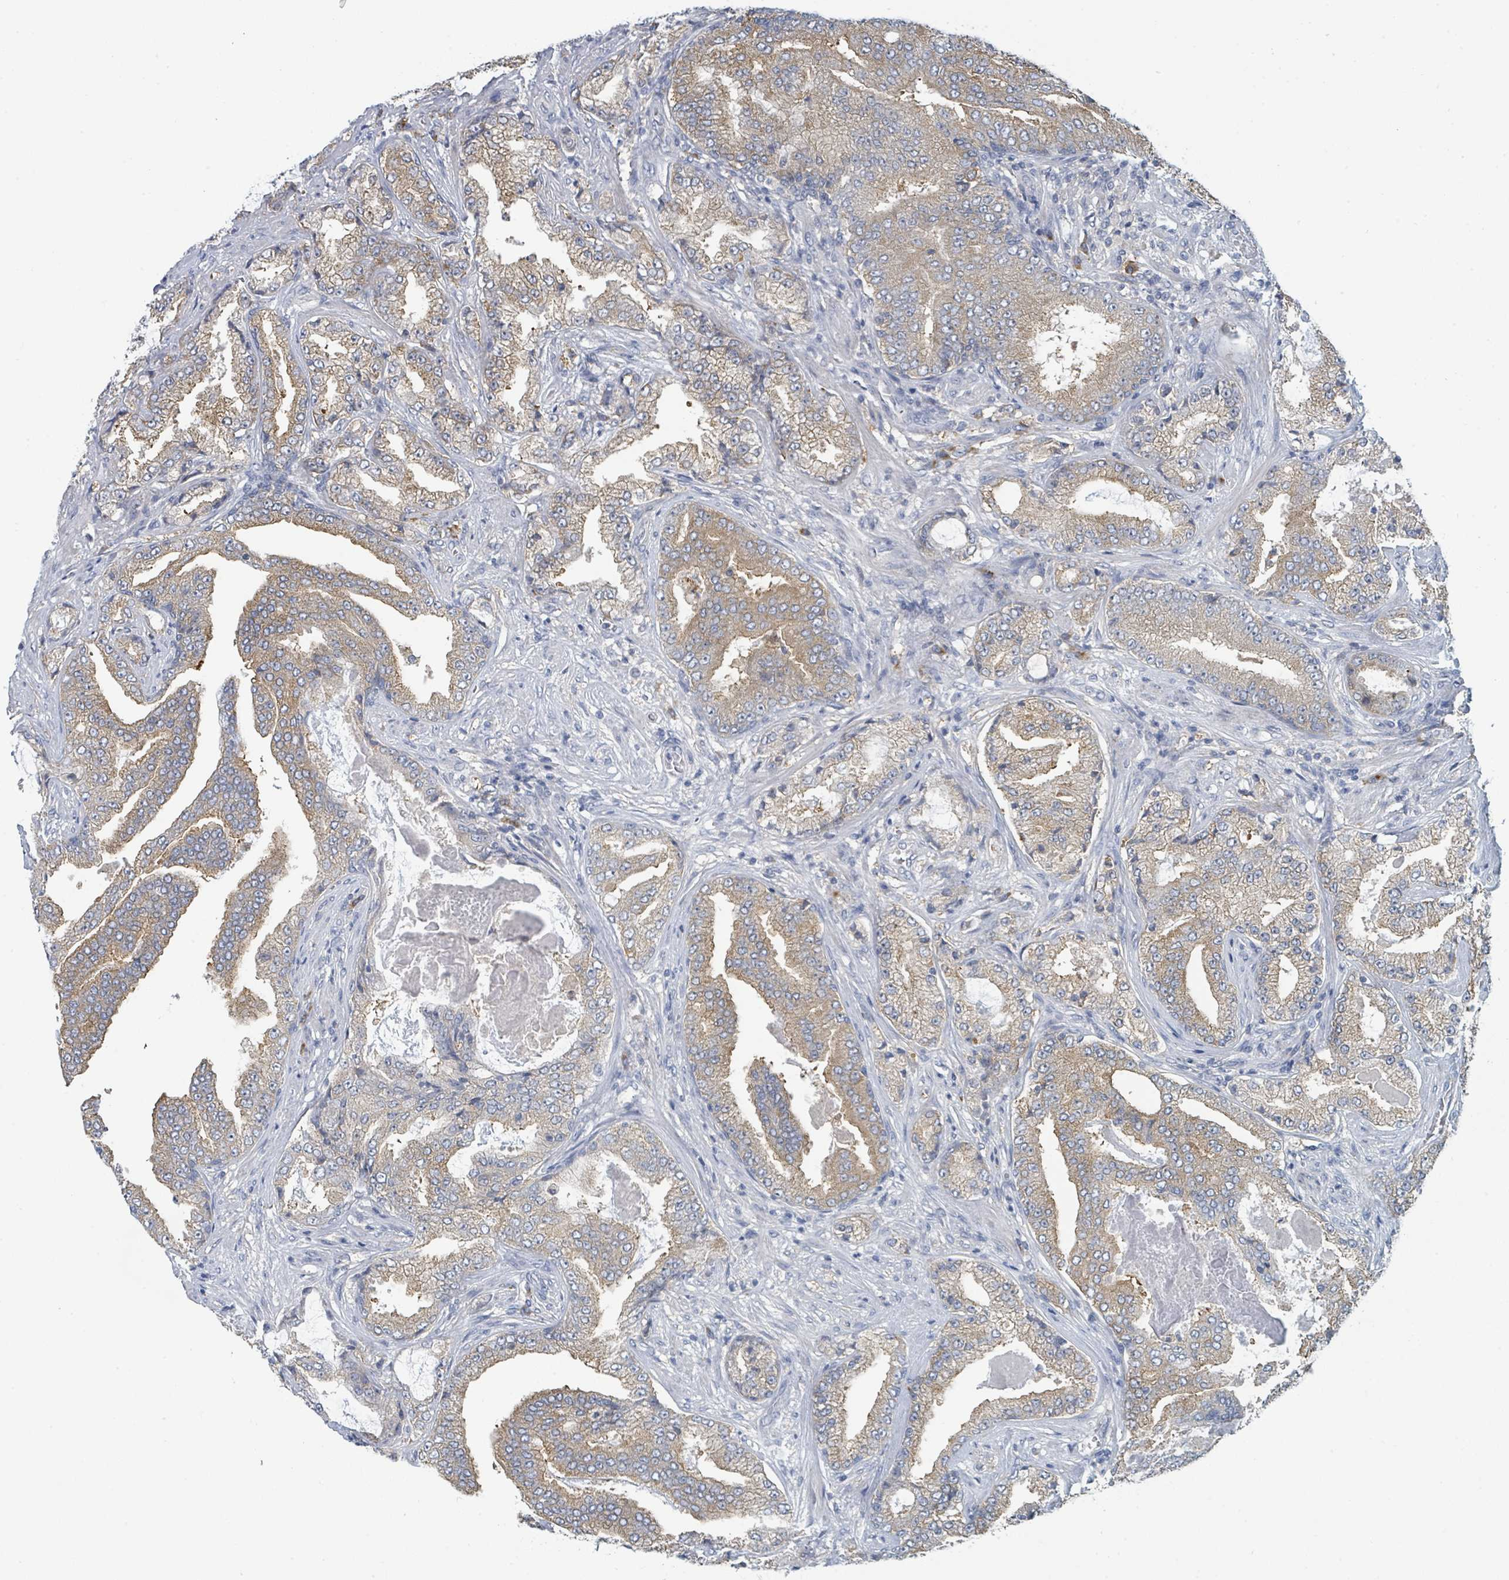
{"staining": {"intensity": "moderate", "quantity": "25%-75%", "location": "cytoplasmic/membranous"}, "tissue": "prostate cancer", "cell_type": "Tumor cells", "image_type": "cancer", "snomed": [{"axis": "morphology", "description": "Adenocarcinoma, High grade"}, {"axis": "topography", "description": "Prostate"}], "caption": "Prostate cancer (adenocarcinoma (high-grade)) stained with a protein marker shows moderate staining in tumor cells.", "gene": "ANKRD55", "patient": {"sex": "male", "age": 68}}